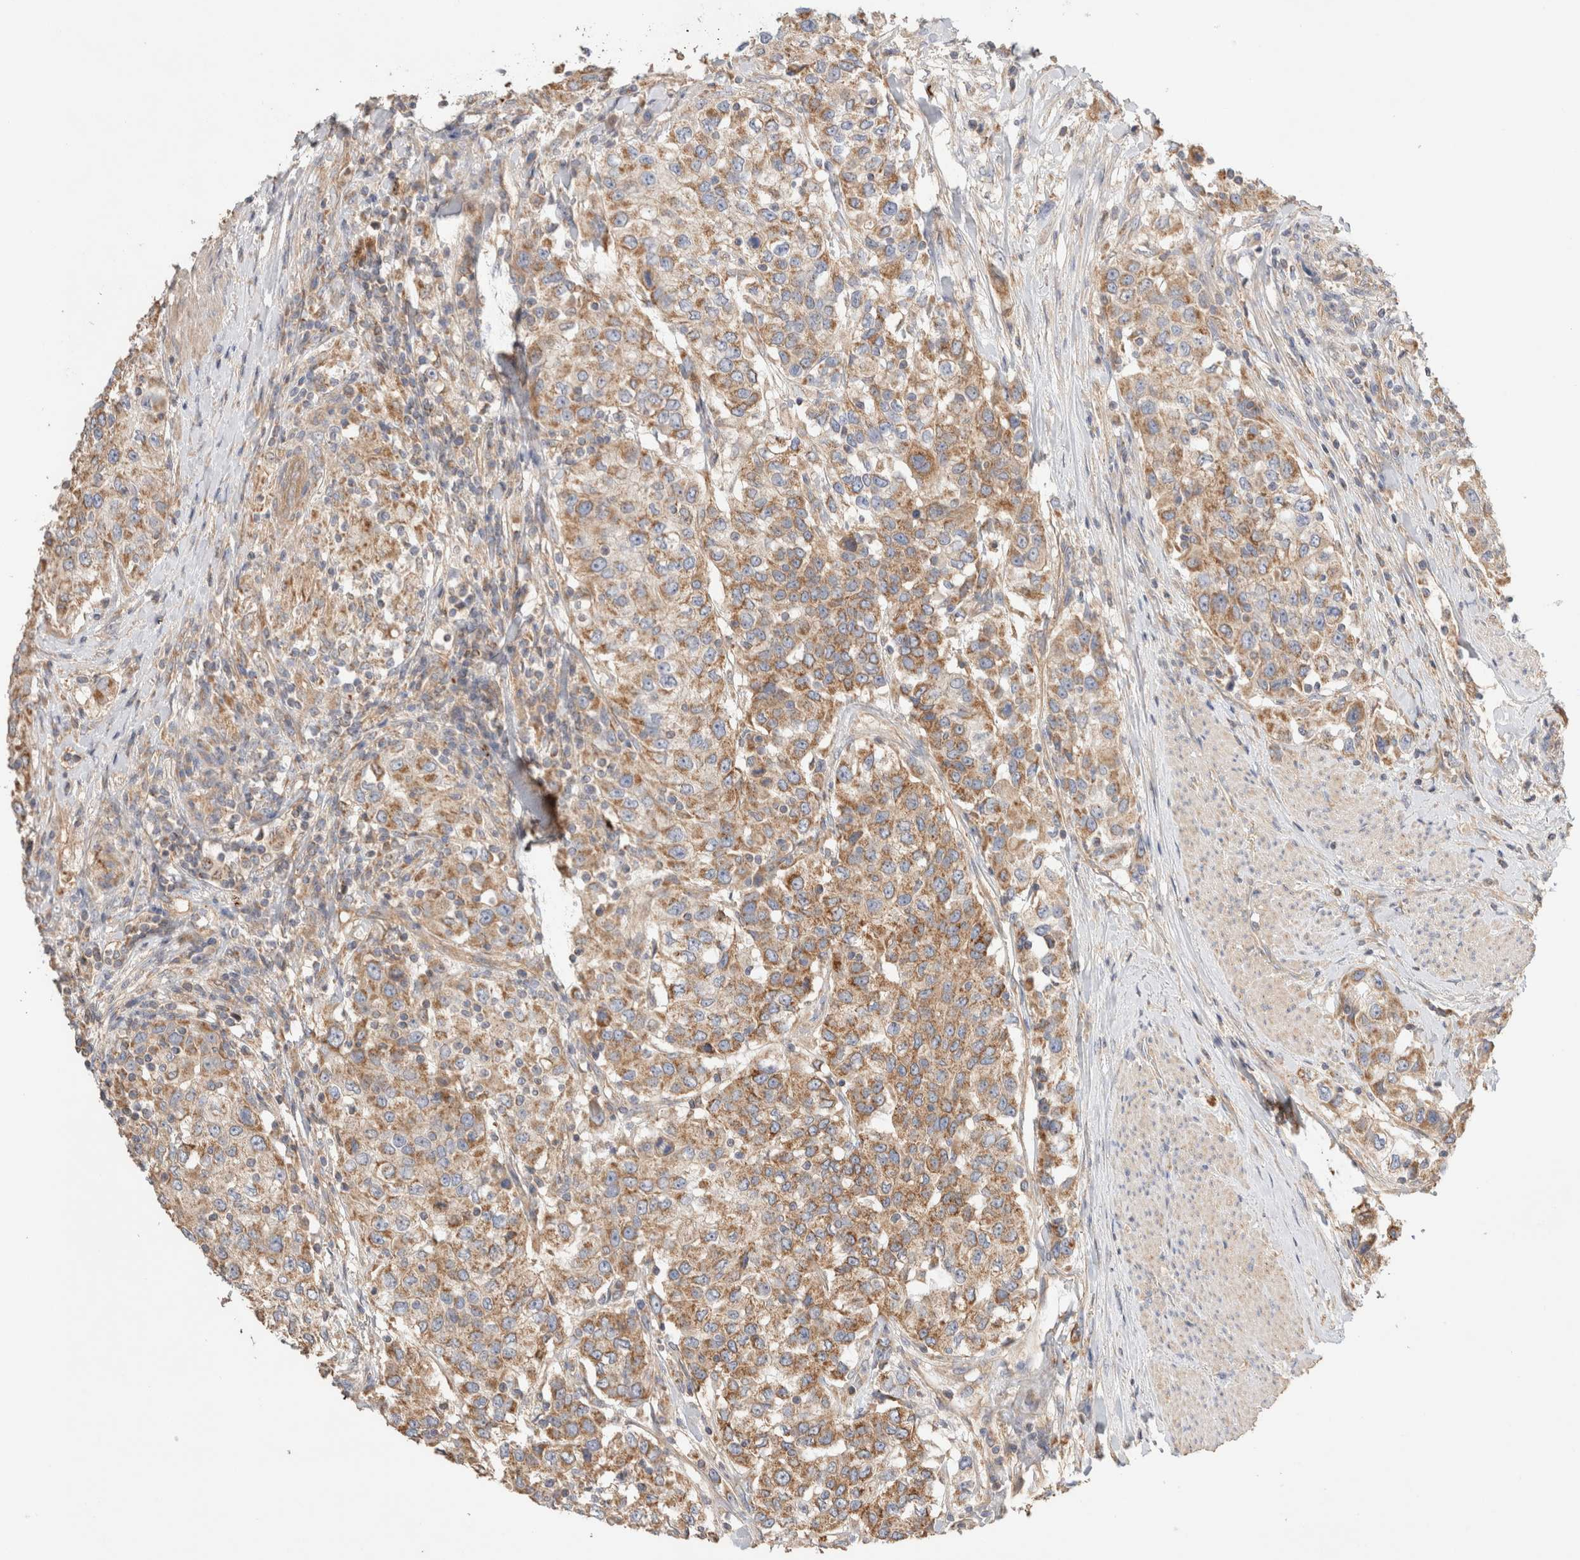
{"staining": {"intensity": "moderate", "quantity": ">75%", "location": "cytoplasmic/membranous"}, "tissue": "urothelial cancer", "cell_type": "Tumor cells", "image_type": "cancer", "snomed": [{"axis": "morphology", "description": "Urothelial carcinoma, High grade"}, {"axis": "topography", "description": "Urinary bladder"}], "caption": "Immunohistochemical staining of human urothelial cancer shows moderate cytoplasmic/membranous protein staining in about >75% of tumor cells.", "gene": "B3GNTL1", "patient": {"sex": "female", "age": 80}}